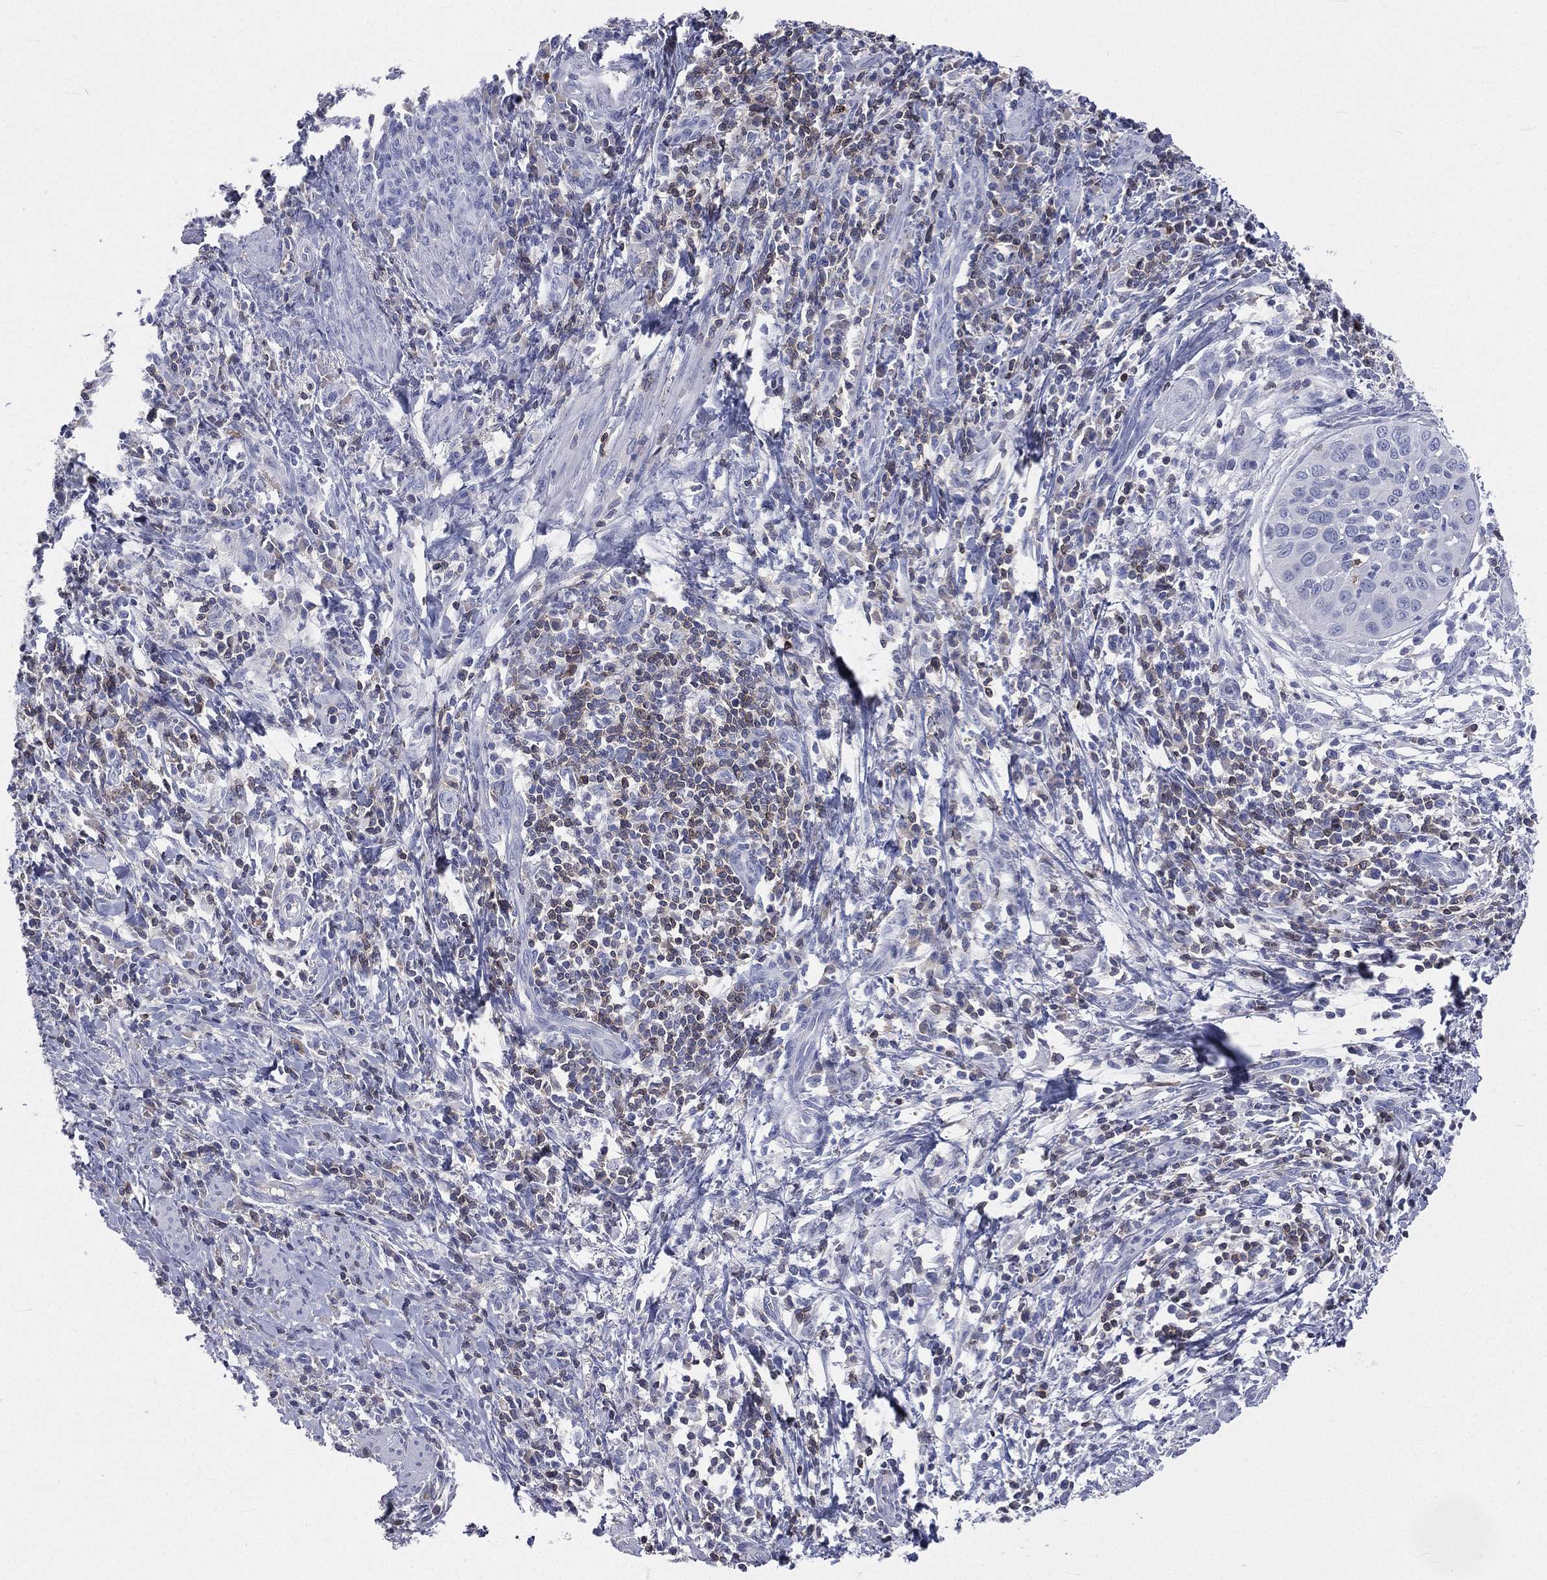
{"staining": {"intensity": "negative", "quantity": "none", "location": "none"}, "tissue": "cervical cancer", "cell_type": "Tumor cells", "image_type": "cancer", "snomed": [{"axis": "morphology", "description": "Squamous cell carcinoma, NOS"}, {"axis": "topography", "description": "Cervix"}], "caption": "The IHC image has no significant positivity in tumor cells of squamous cell carcinoma (cervical) tissue.", "gene": "CD3D", "patient": {"sex": "female", "age": 26}}